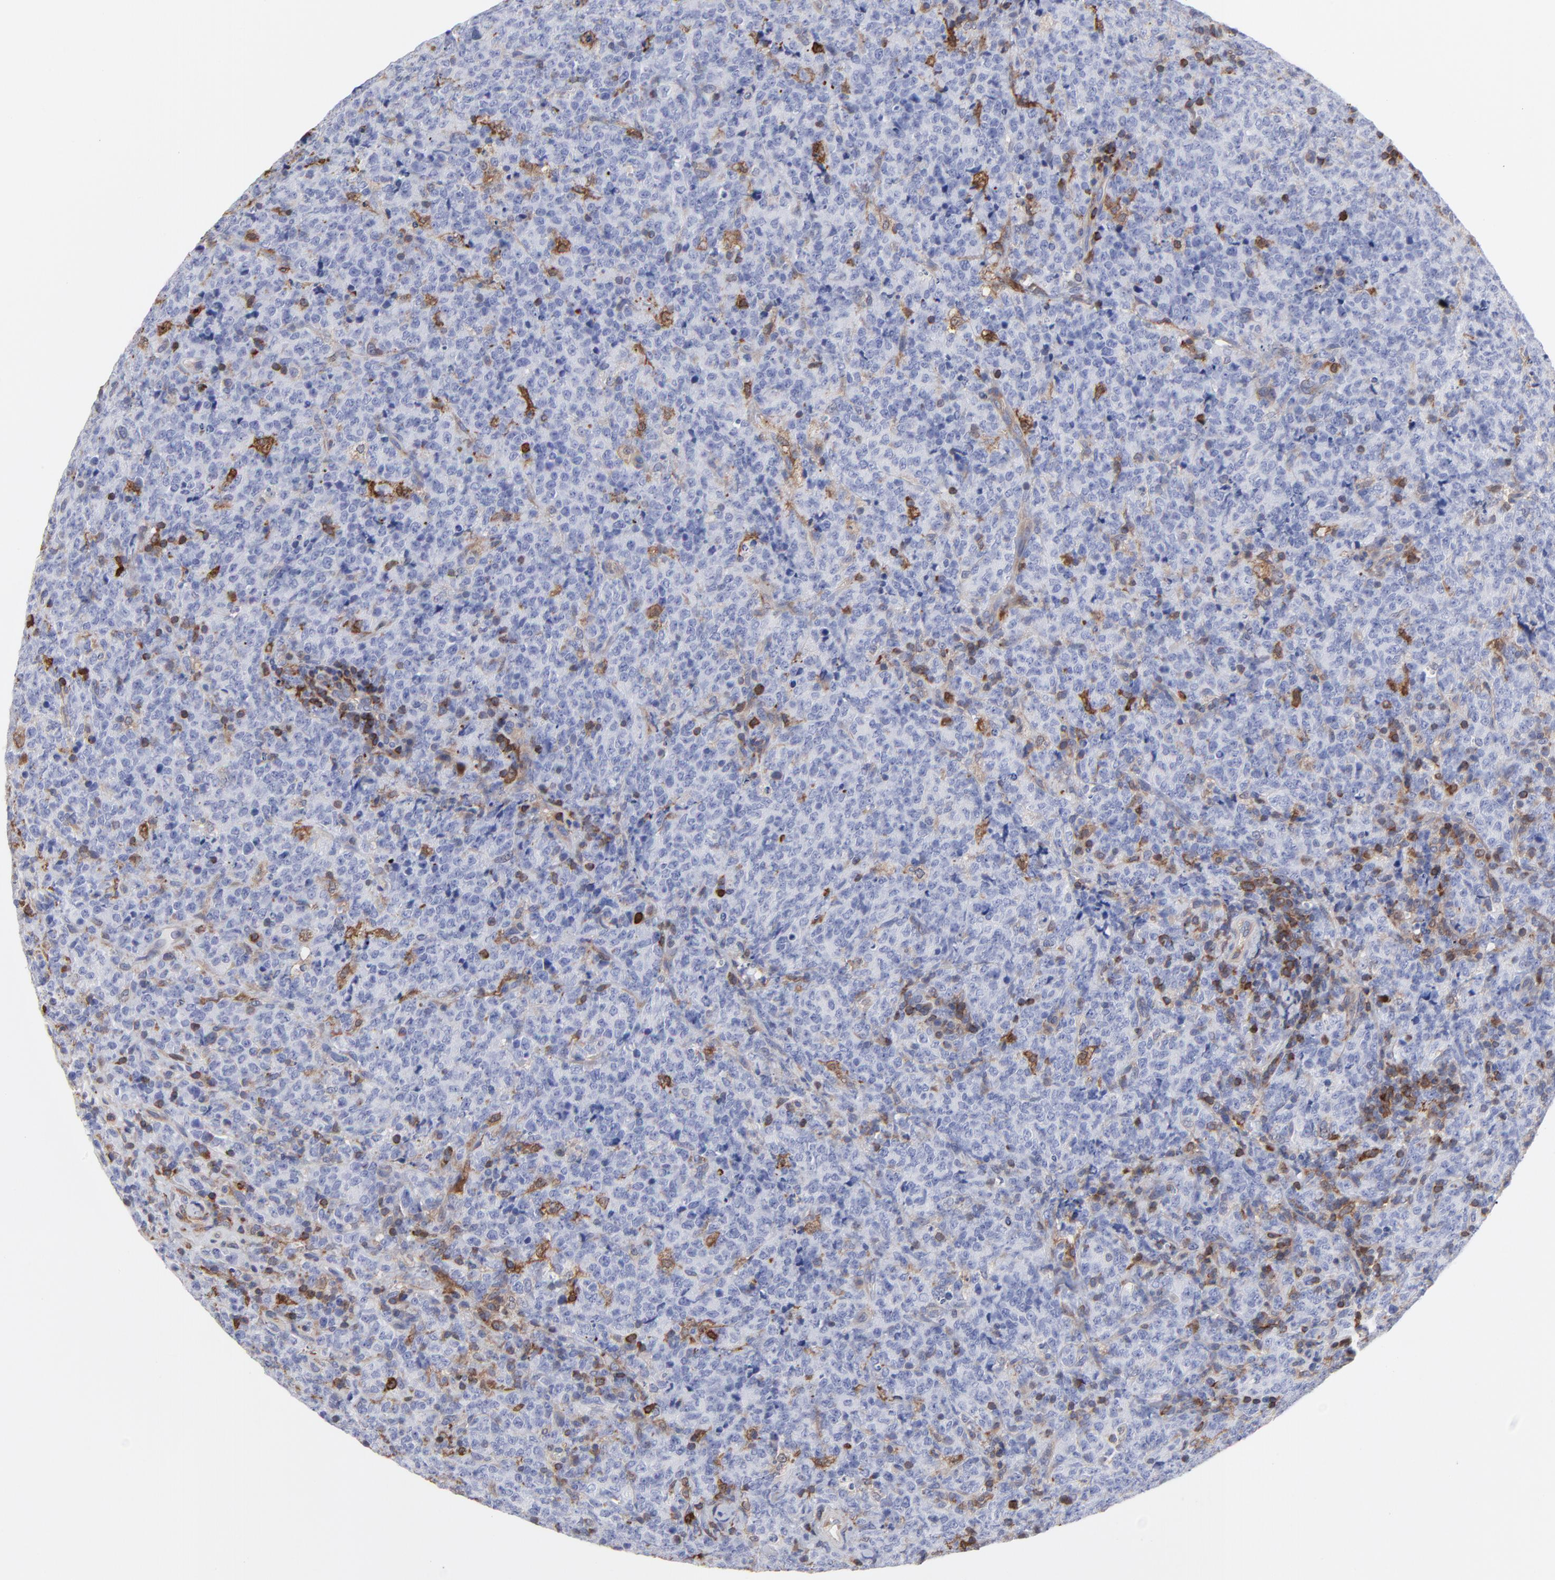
{"staining": {"intensity": "moderate", "quantity": "<25%", "location": "cytoplasmic/membranous"}, "tissue": "lymphoma", "cell_type": "Tumor cells", "image_type": "cancer", "snomed": [{"axis": "morphology", "description": "Malignant lymphoma, non-Hodgkin's type, High grade"}, {"axis": "topography", "description": "Tonsil"}], "caption": "Immunohistochemical staining of human high-grade malignant lymphoma, non-Hodgkin's type shows low levels of moderate cytoplasmic/membranous protein staining in approximately <25% of tumor cells.", "gene": "NFKBIA", "patient": {"sex": "female", "age": 36}}